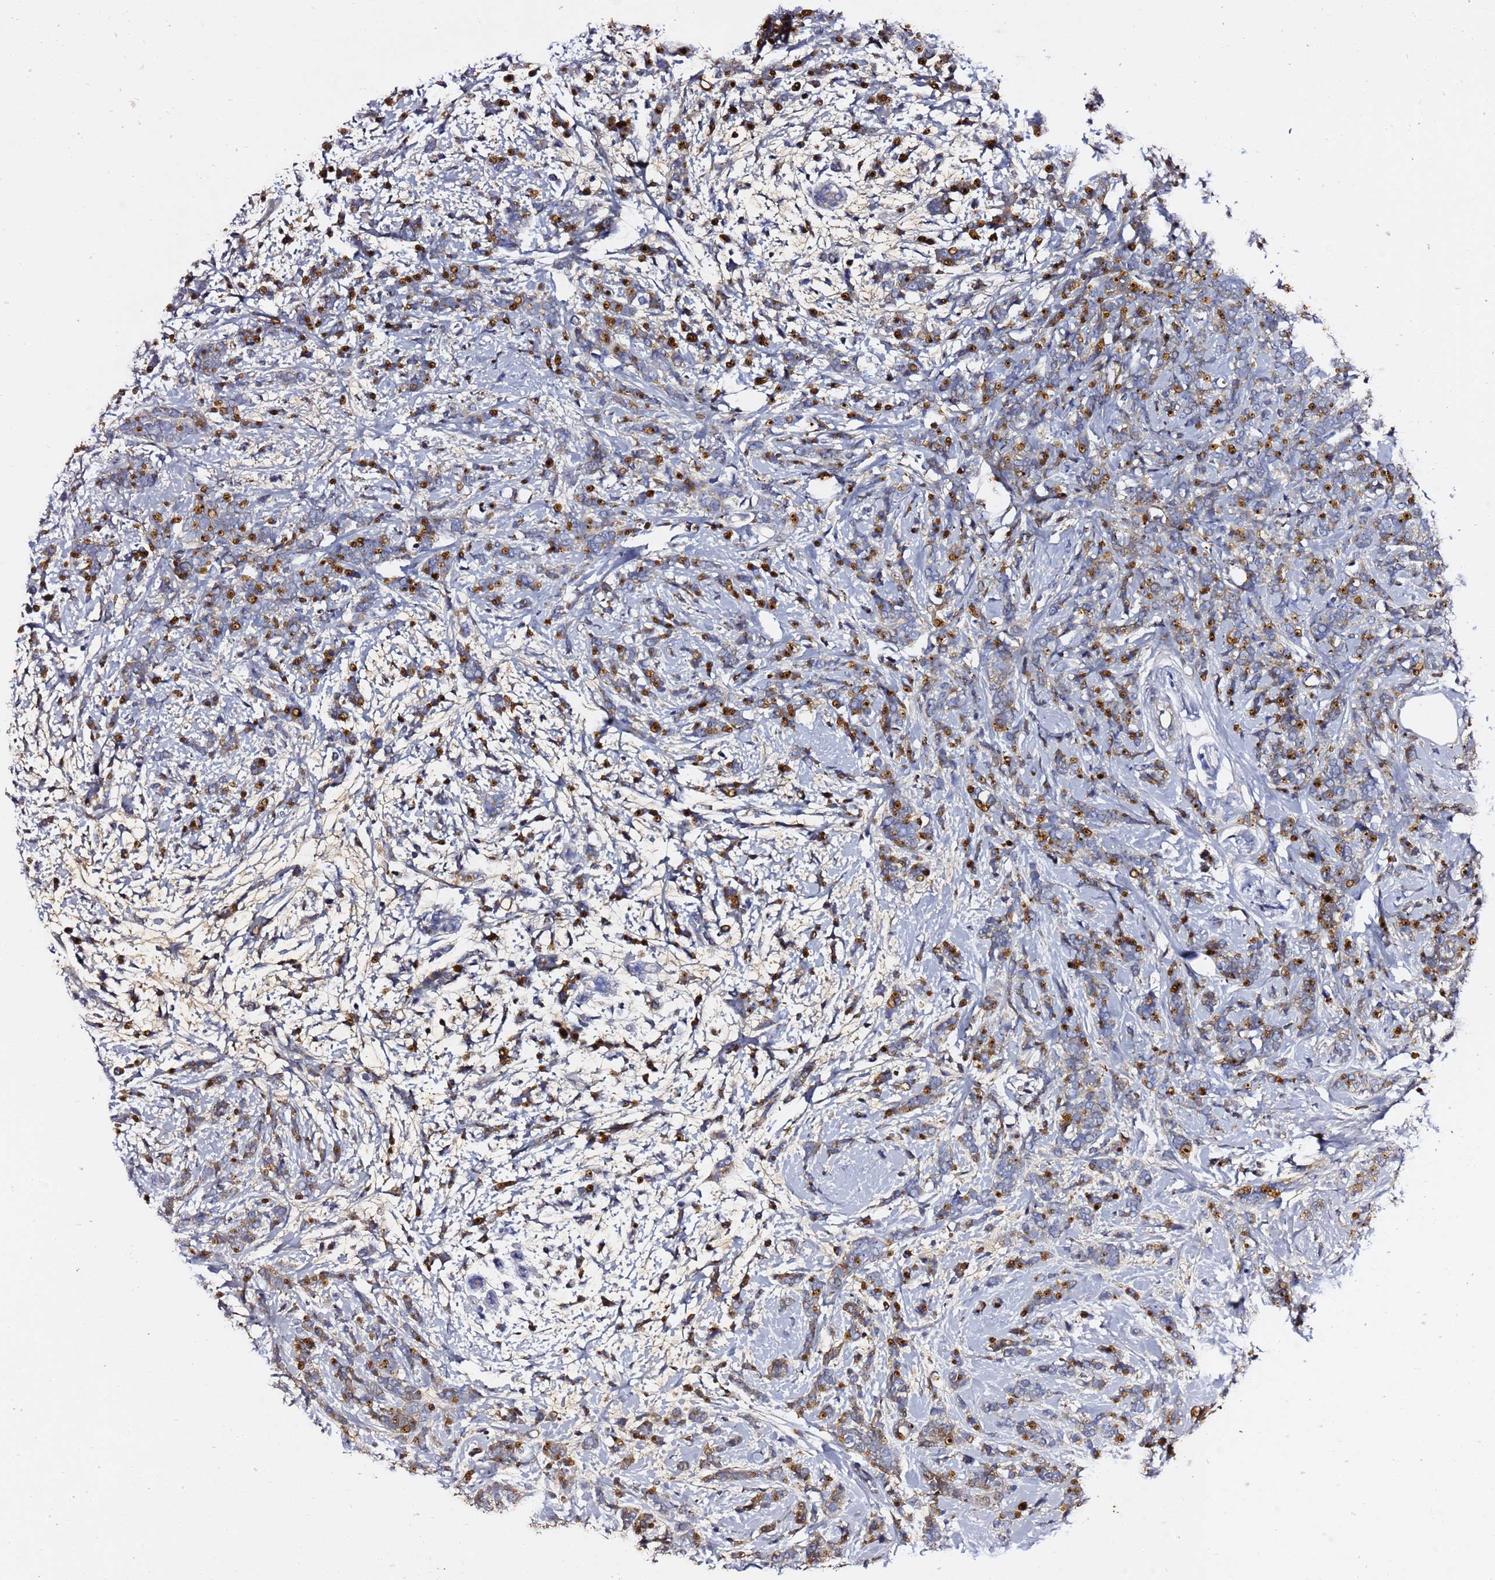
{"staining": {"intensity": "moderate", "quantity": "<25%", "location": "cytoplasmic/membranous"}, "tissue": "breast cancer", "cell_type": "Tumor cells", "image_type": "cancer", "snomed": [{"axis": "morphology", "description": "Lobular carcinoma"}, {"axis": "topography", "description": "Breast"}], "caption": "Immunohistochemical staining of human breast lobular carcinoma reveals low levels of moderate cytoplasmic/membranous protein staining in about <25% of tumor cells.", "gene": "NAT2", "patient": {"sex": "female", "age": 58}}